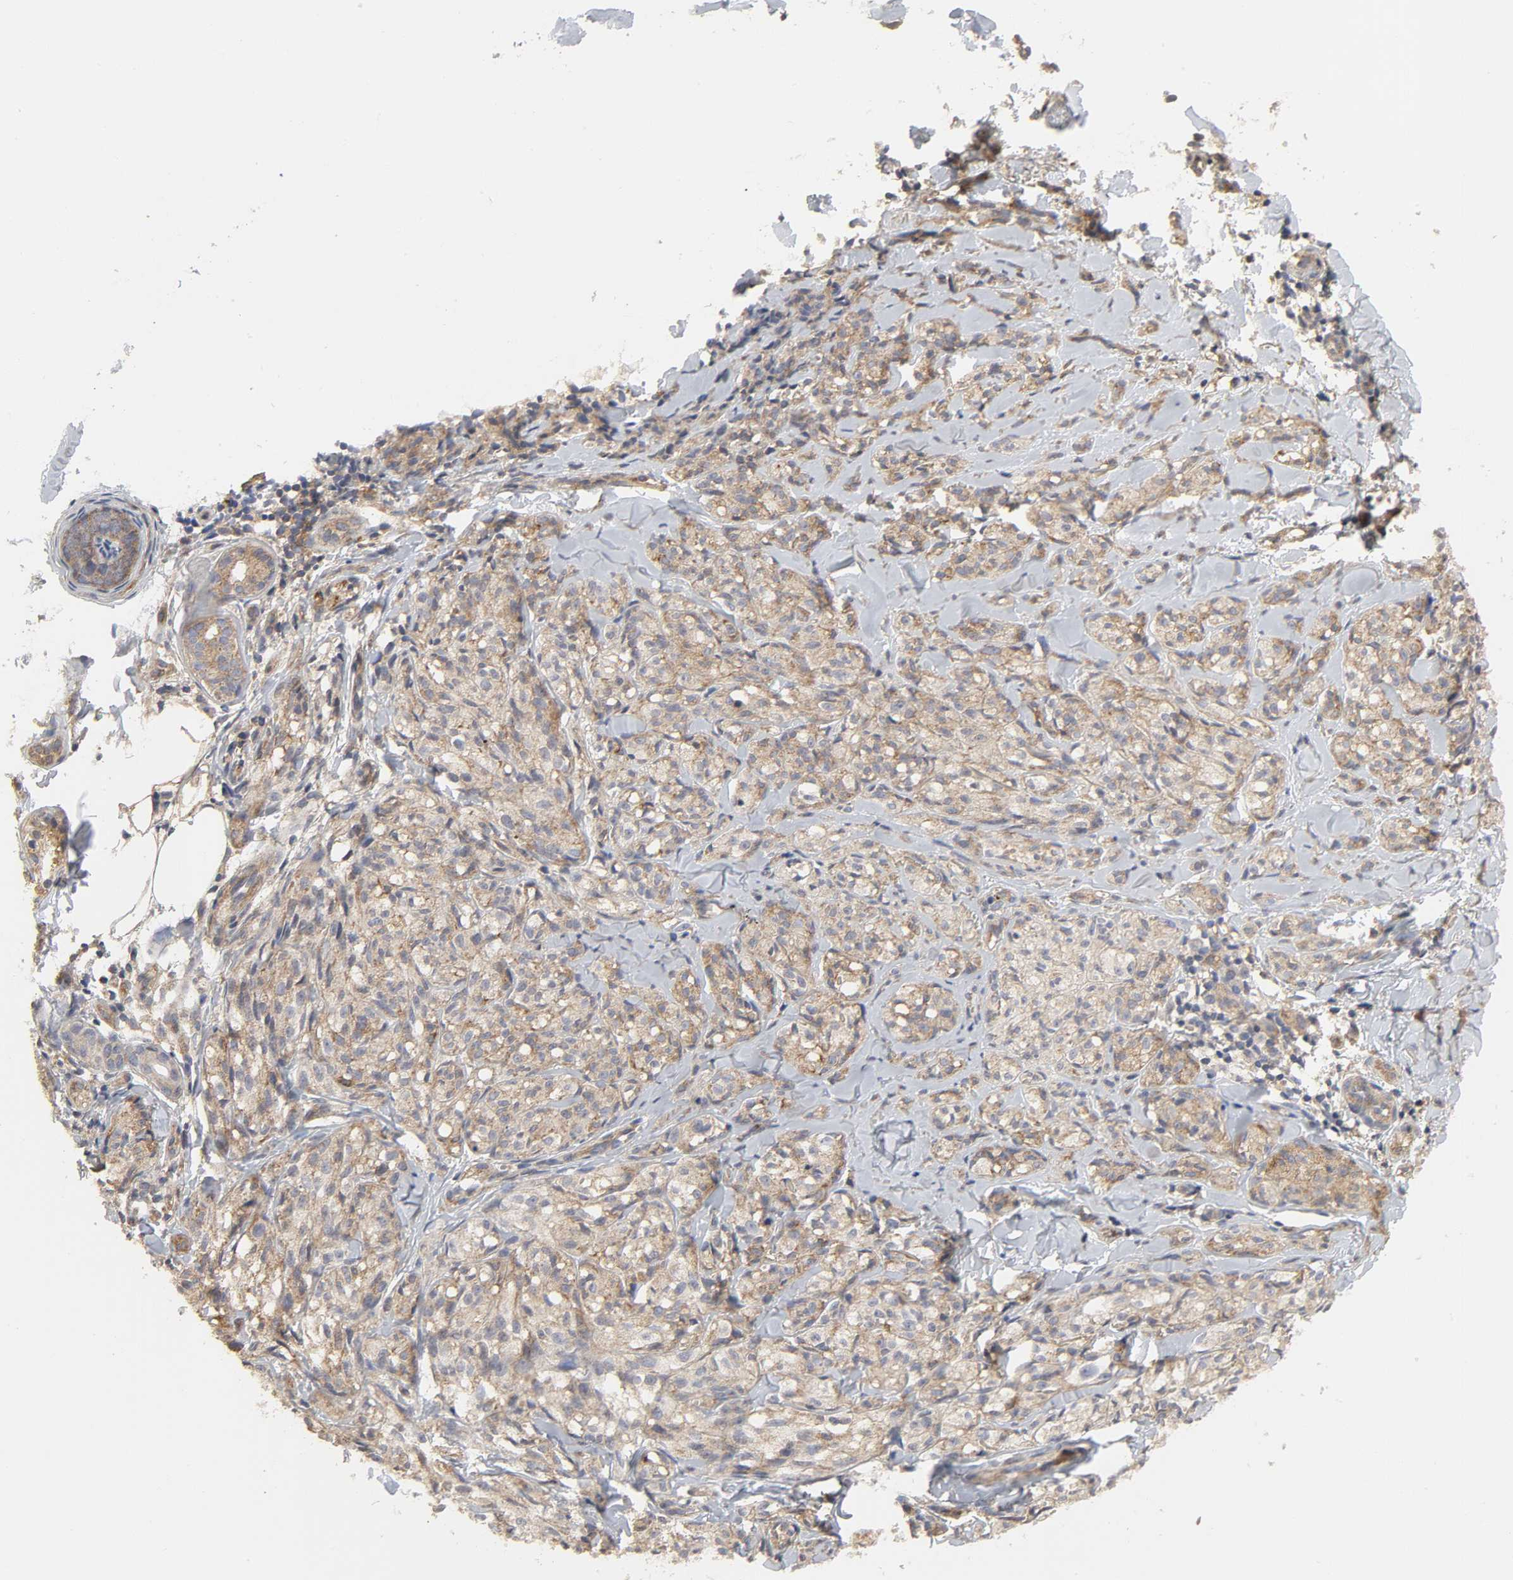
{"staining": {"intensity": "moderate", "quantity": ">75%", "location": "cytoplasmic/membranous"}, "tissue": "melanoma", "cell_type": "Tumor cells", "image_type": "cancer", "snomed": [{"axis": "morphology", "description": "Malignant melanoma, Metastatic site"}, {"axis": "topography", "description": "Skin"}], "caption": "Immunohistochemical staining of human melanoma displays medium levels of moderate cytoplasmic/membranous protein expression in about >75% of tumor cells.", "gene": "SH3GLB1", "patient": {"sex": "female", "age": 66}}